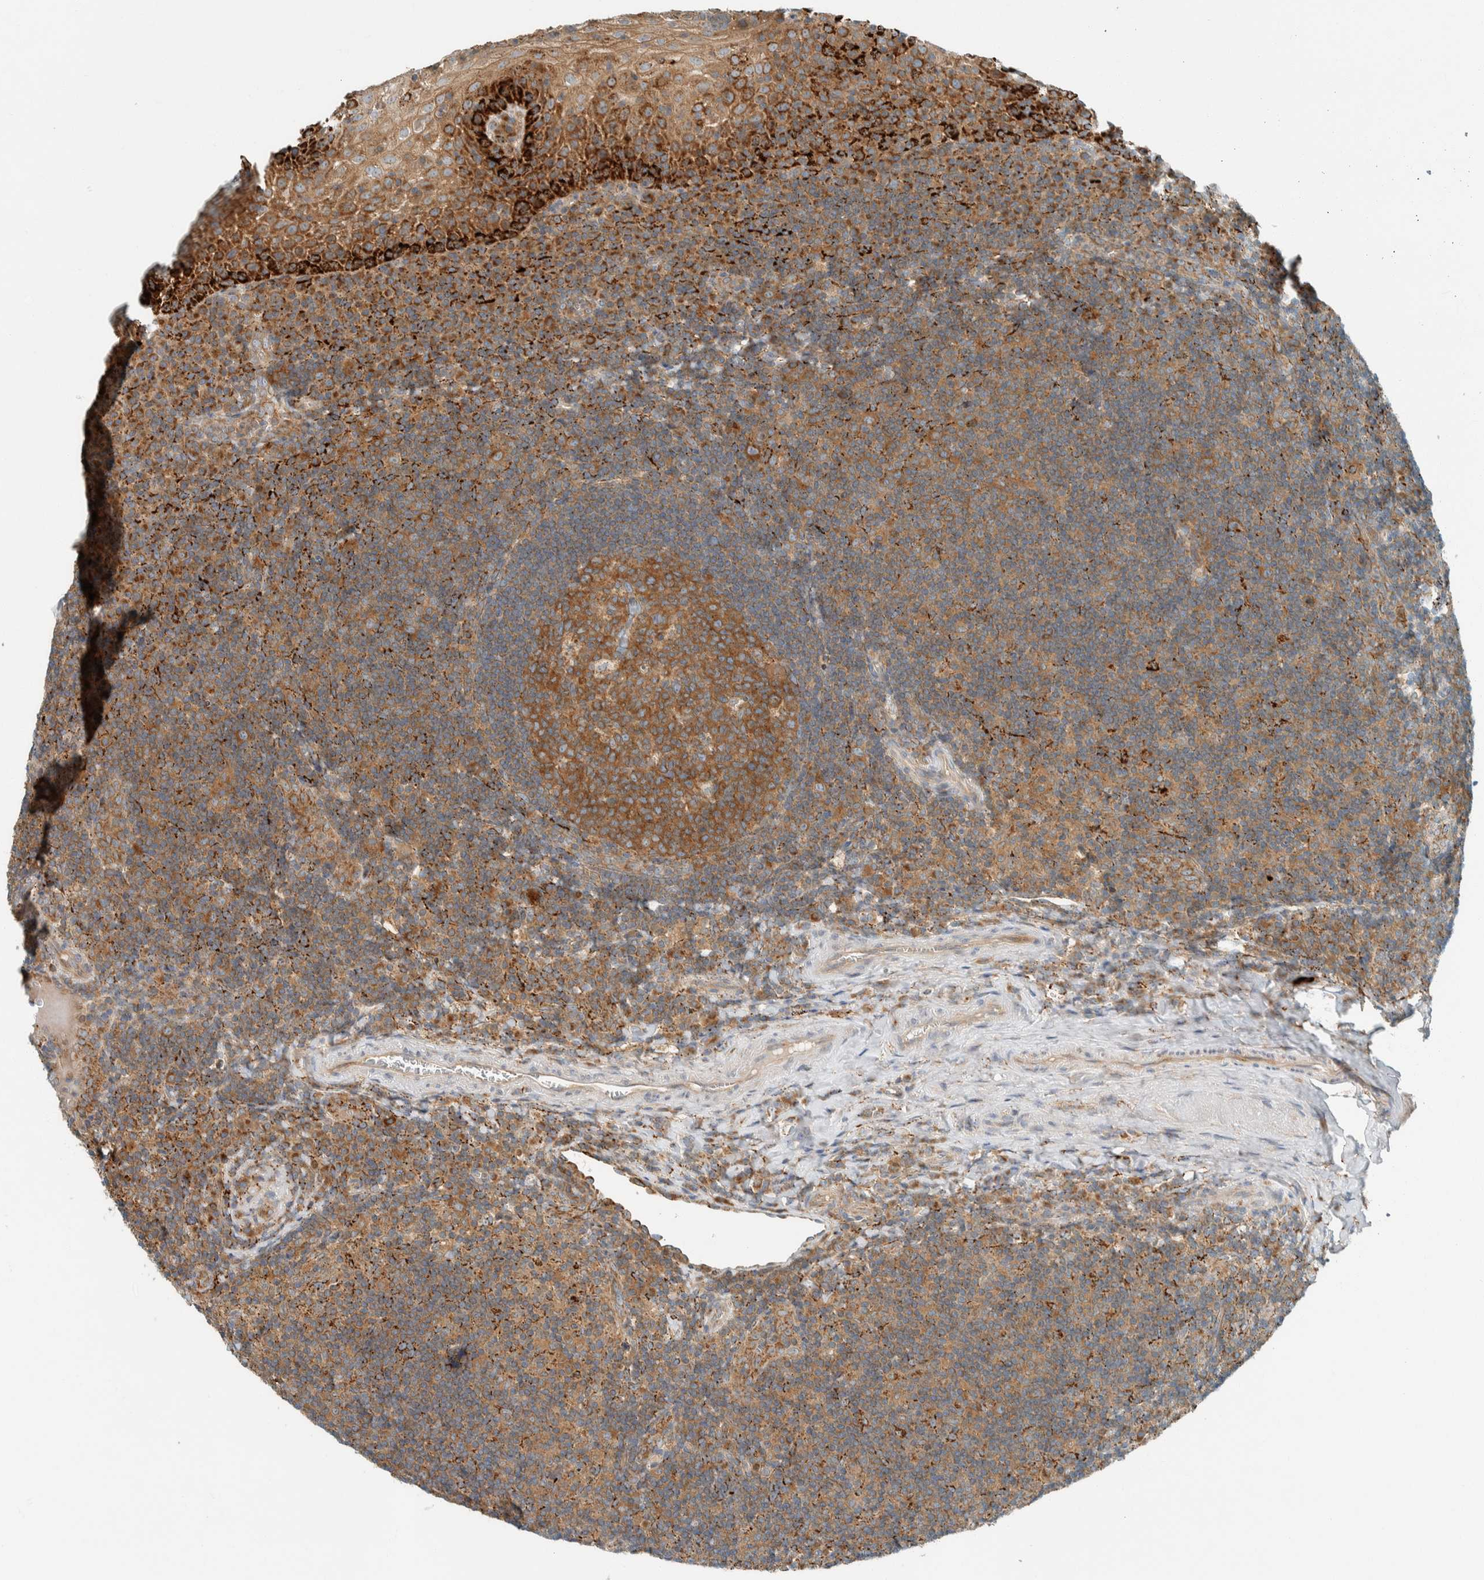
{"staining": {"intensity": "strong", "quantity": ">75%", "location": "cytoplasmic/membranous"}, "tissue": "tonsil", "cell_type": "Germinal center cells", "image_type": "normal", "snomed": [{"axis": "morphology", "description": "Normal tissue, NOS"}, {"axis": "topography", "description": "Tonsil"}], "caption": "High-power microscopy captured an IHC histopathology image of benign tonsil, revealing strong cytoplasmic/membranous expression in approximately >75% of germinal center cells.", "gene": "SPAG5", "patient": {"sex": "male", "age": 37}}